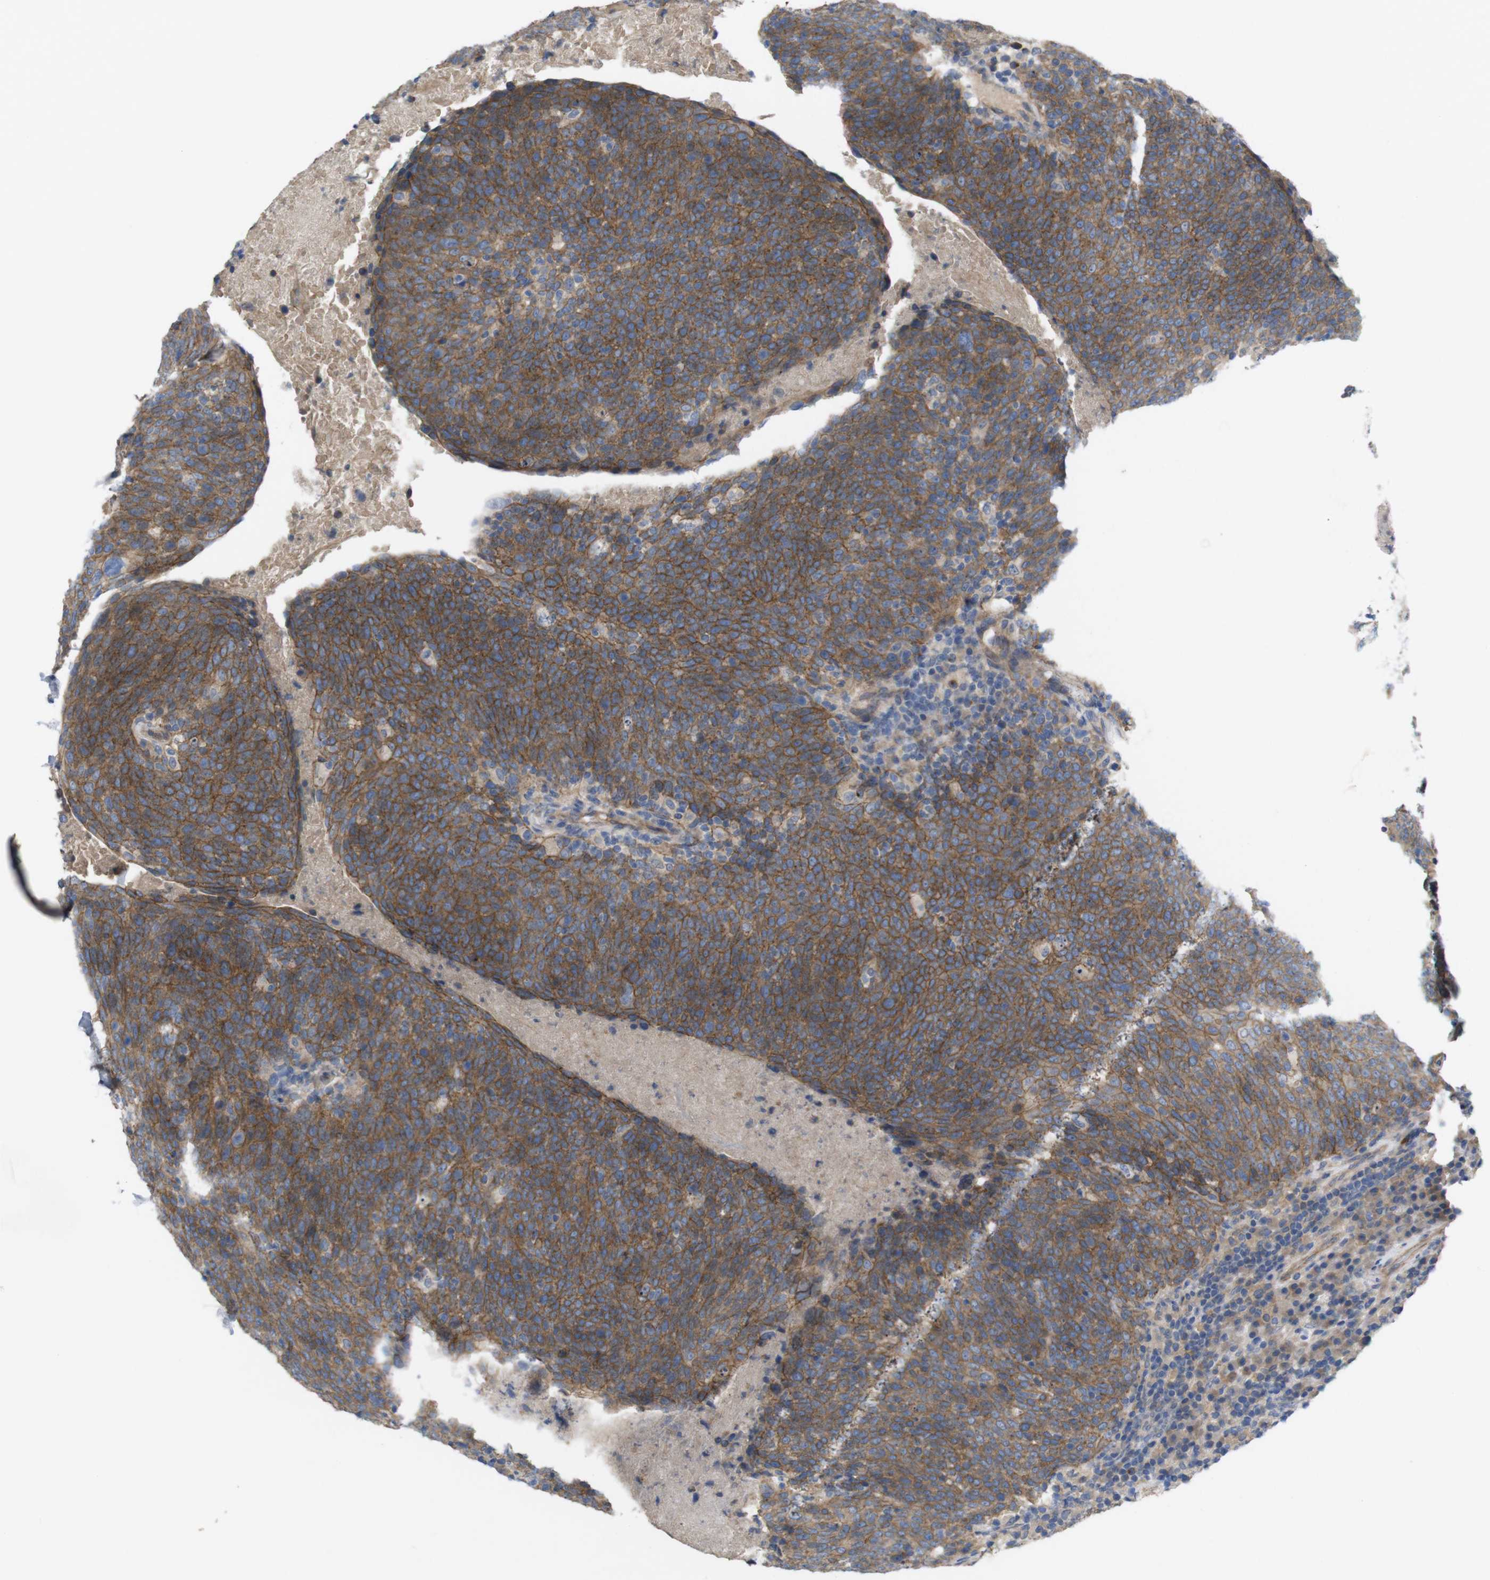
{"staining": {"intensity": "moderate", "quantity": ">75%", "location": "cytoplasmic/membranous"}, "tissue": "head and neck cancer", "cell_type": "Tumor cells", "image_type": "cancer", "snomed": [{"axis": "morphology", "description": "Squamous cell carcinoma, NOS"}, {"axis": "morphology", "description": "Squamous cell carcinoma, metastatic, NOS"}, {"axis": "topography", "description": "Lymph node"}, {"axis": "topography", "description": "Head-Neck"}], "caption": "This is an image of immunohistochemistry (IHC) staining of head and neck cancer, which shows moderate expression in the cytoplasmic/membranous of tumor cells.", "gene": "KIDINS220", "patient": {"sex": "male", "age": 62}}